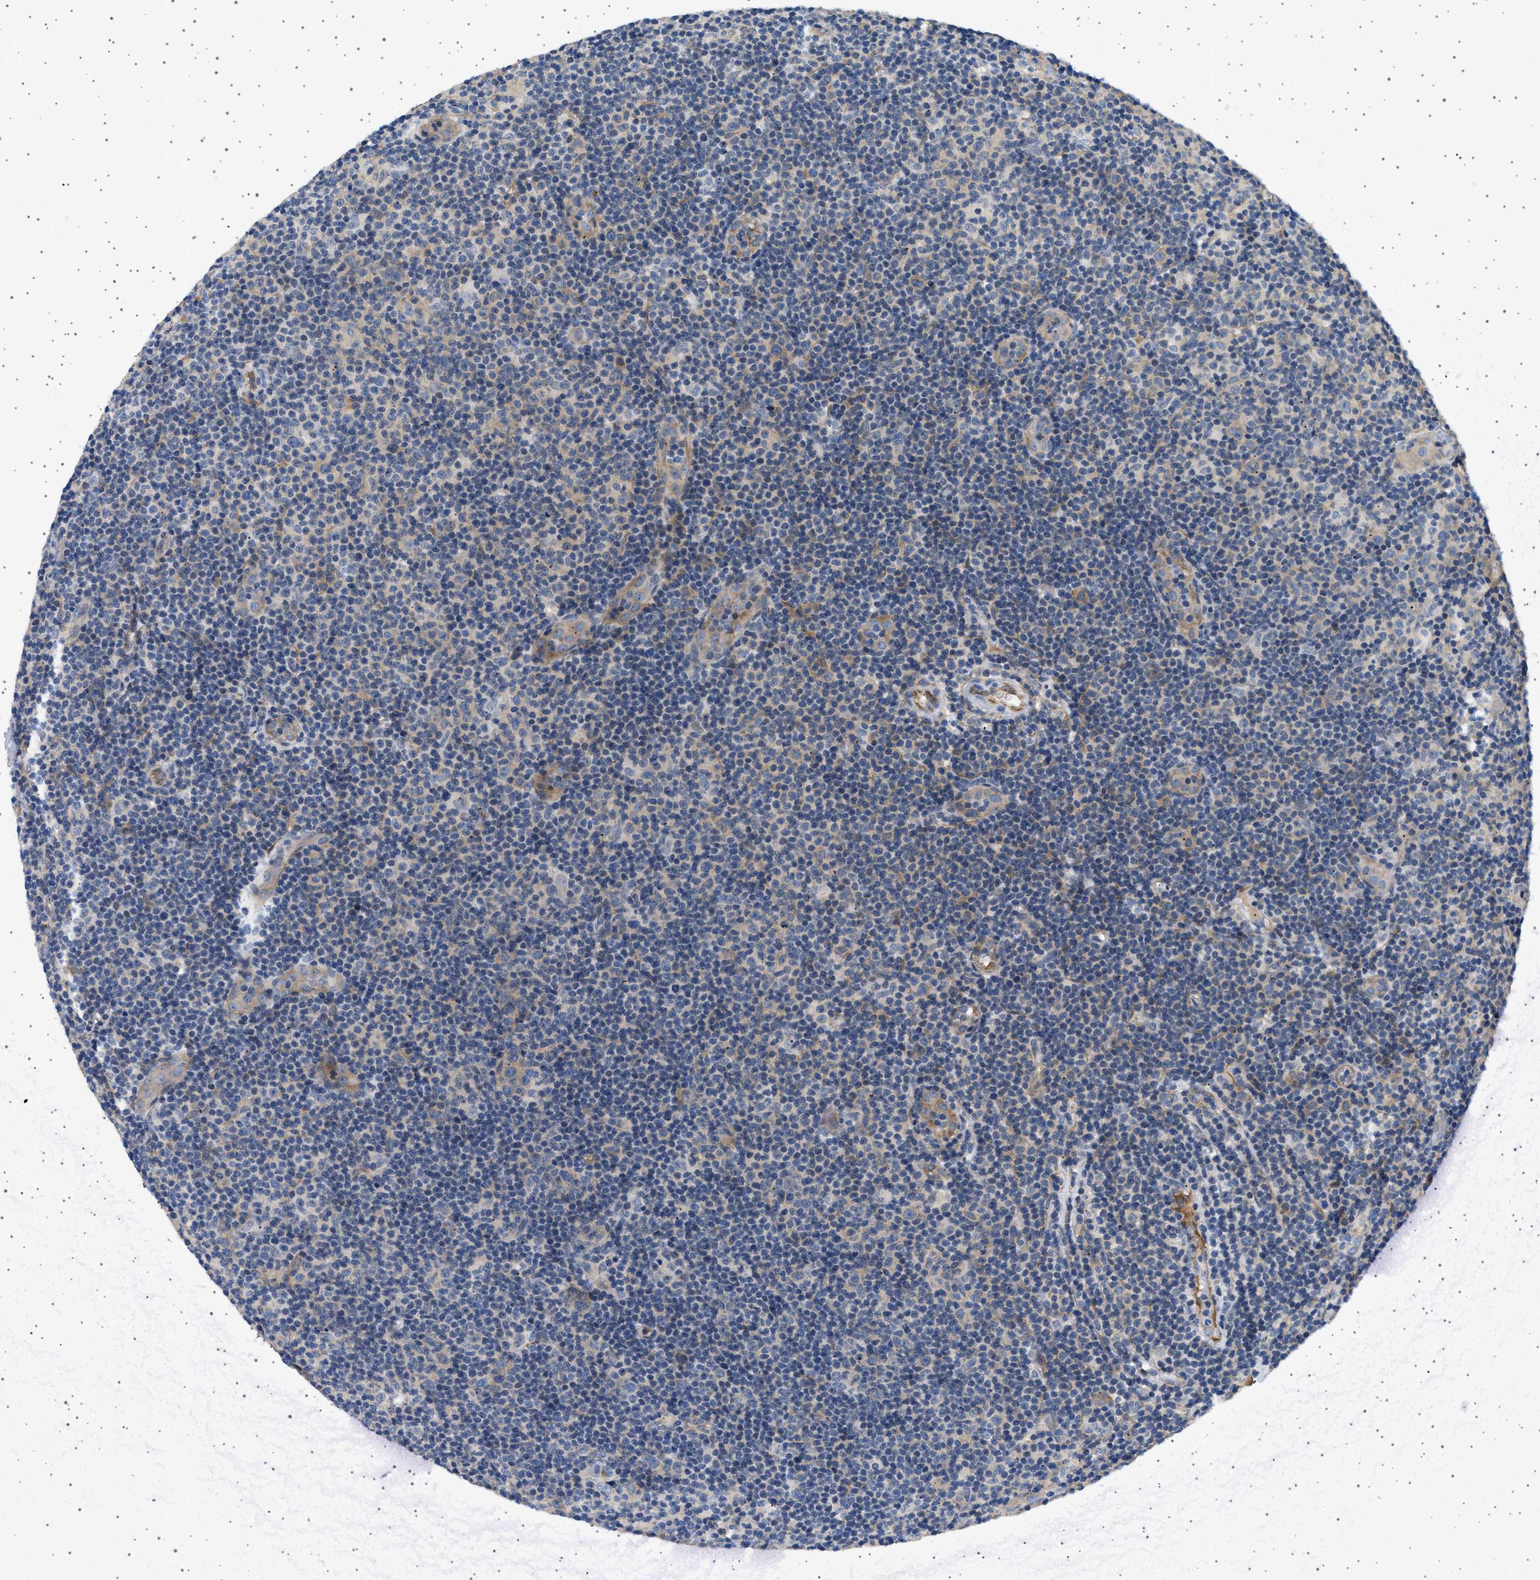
{"staining": {"intensity": "weak", "quantity": "<25%", "location": "cytoplasmic/membranous"}, "tissue": "lymphoma", "cell_type": "Tumor cells", "image_type": "cancer", "snomed": [{"axis": "morphology", "description": "Malignant lymphoma, non-Hodgkin's type, Low grade"}, {"axis": "topography", "description": "Lymph node"}], "caption": "IHC photomicrograph of human malignant lymphoma, non-Hodgkin's type (low-grade) stained for a protein (brown), which reveals no positivity in tumor cells. The staining was performed using DAB to visualize the protein expression in brown, while the nuclei were stained in blue with hematoxylin (Magnification: 20x).", "gene": "PLPP6", "patient": {"sex": "male", "age": 83}}